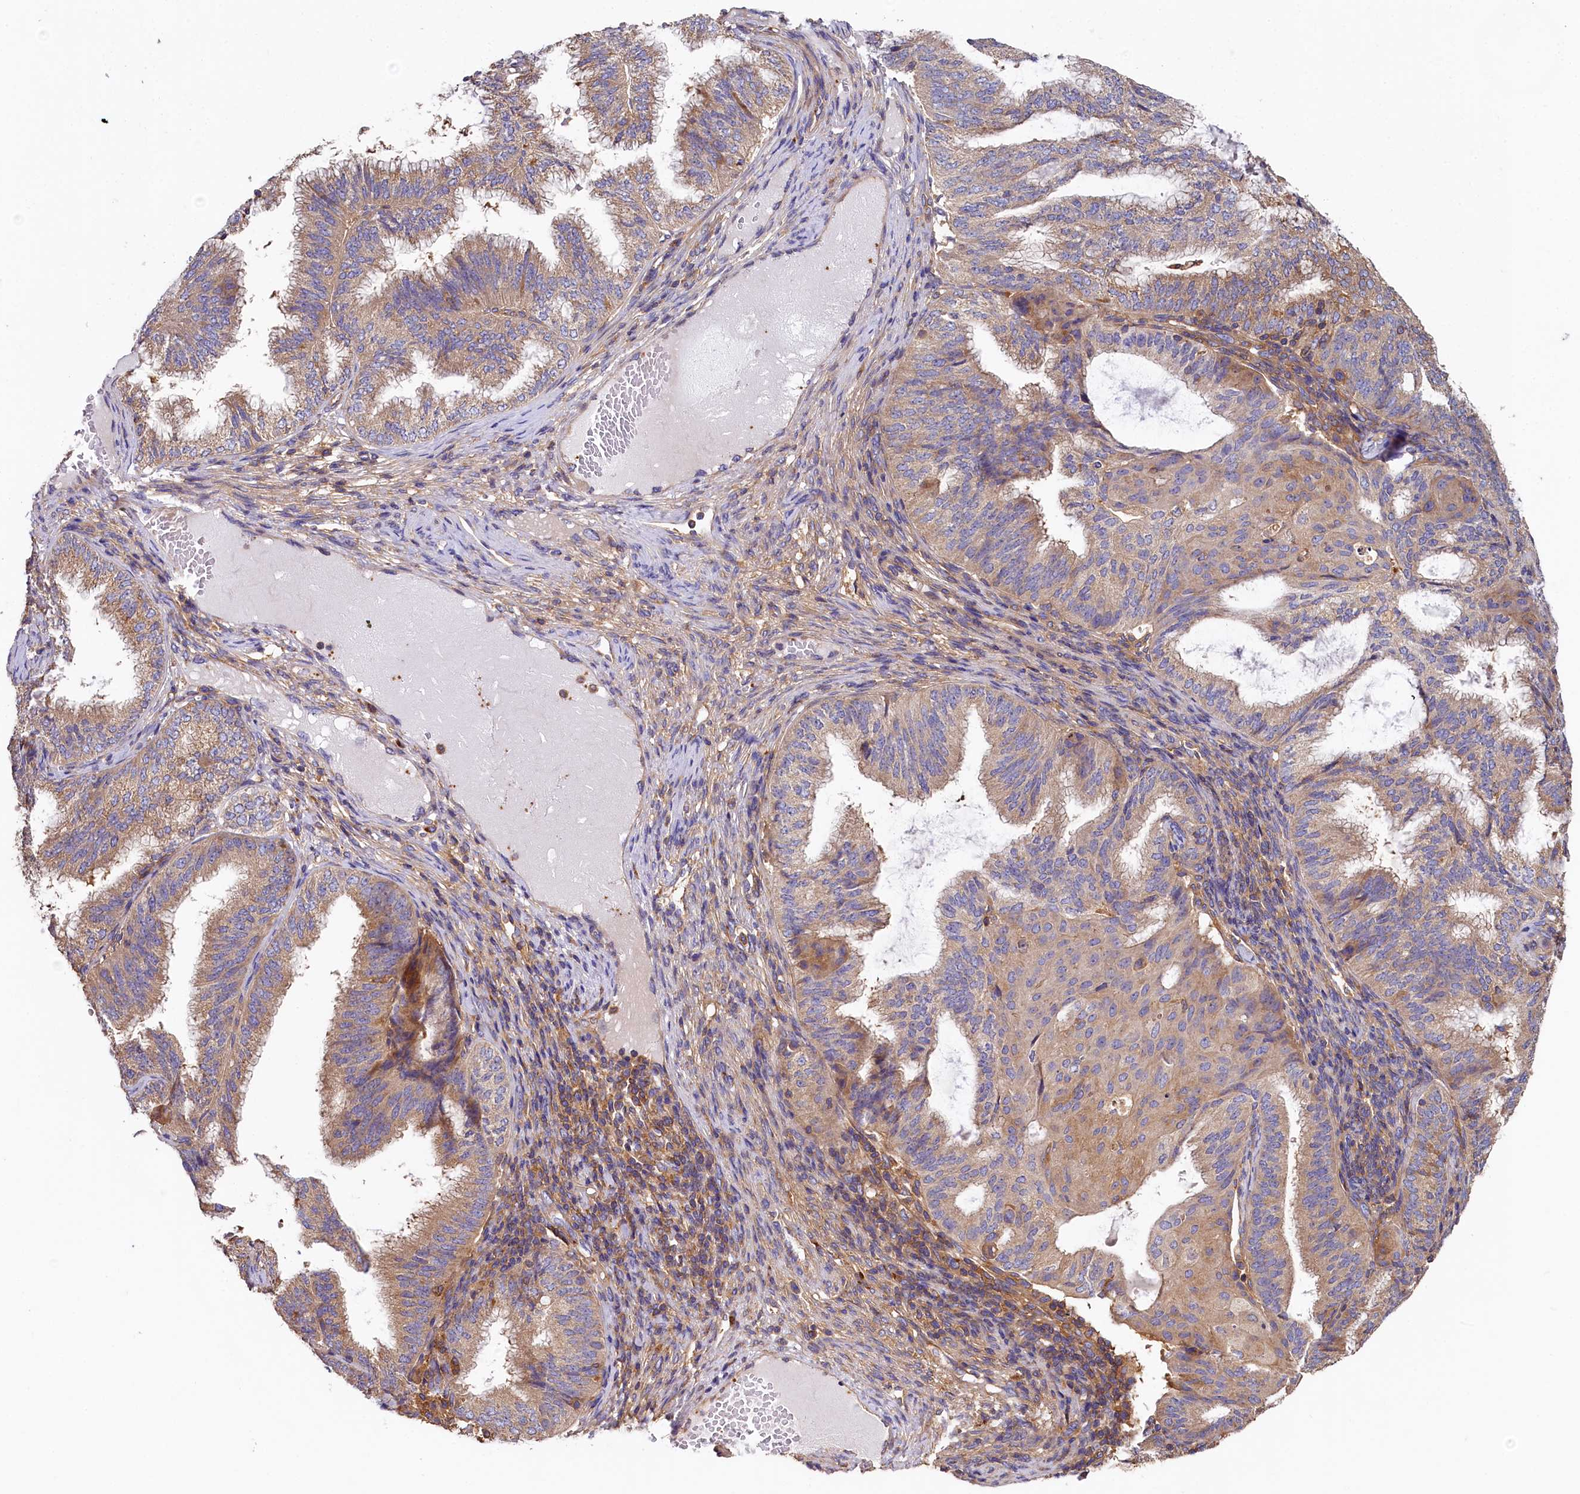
{"staining": {"intensity": "weak", "quantity": "25%-75%", "location": "cytoplasmic/membranous"}, "tissue": "endometrial cancer", "cell_type": "Tumor cells", "image_type": "cancer", "snomed": [{"axis": "morphology", "description": "Adenocarcinoma, NOS"}, {"axis": "topography", "description": "Endometrium"}], "caption": "This is an image of IHC staining of endometrial cancer (adenocarcinoma), which shows weak staining in the cytoplasmic/membranous of tumor cells.", "gene": "PPIP5K1", "patient": {"sex": "female", "age": 49}}